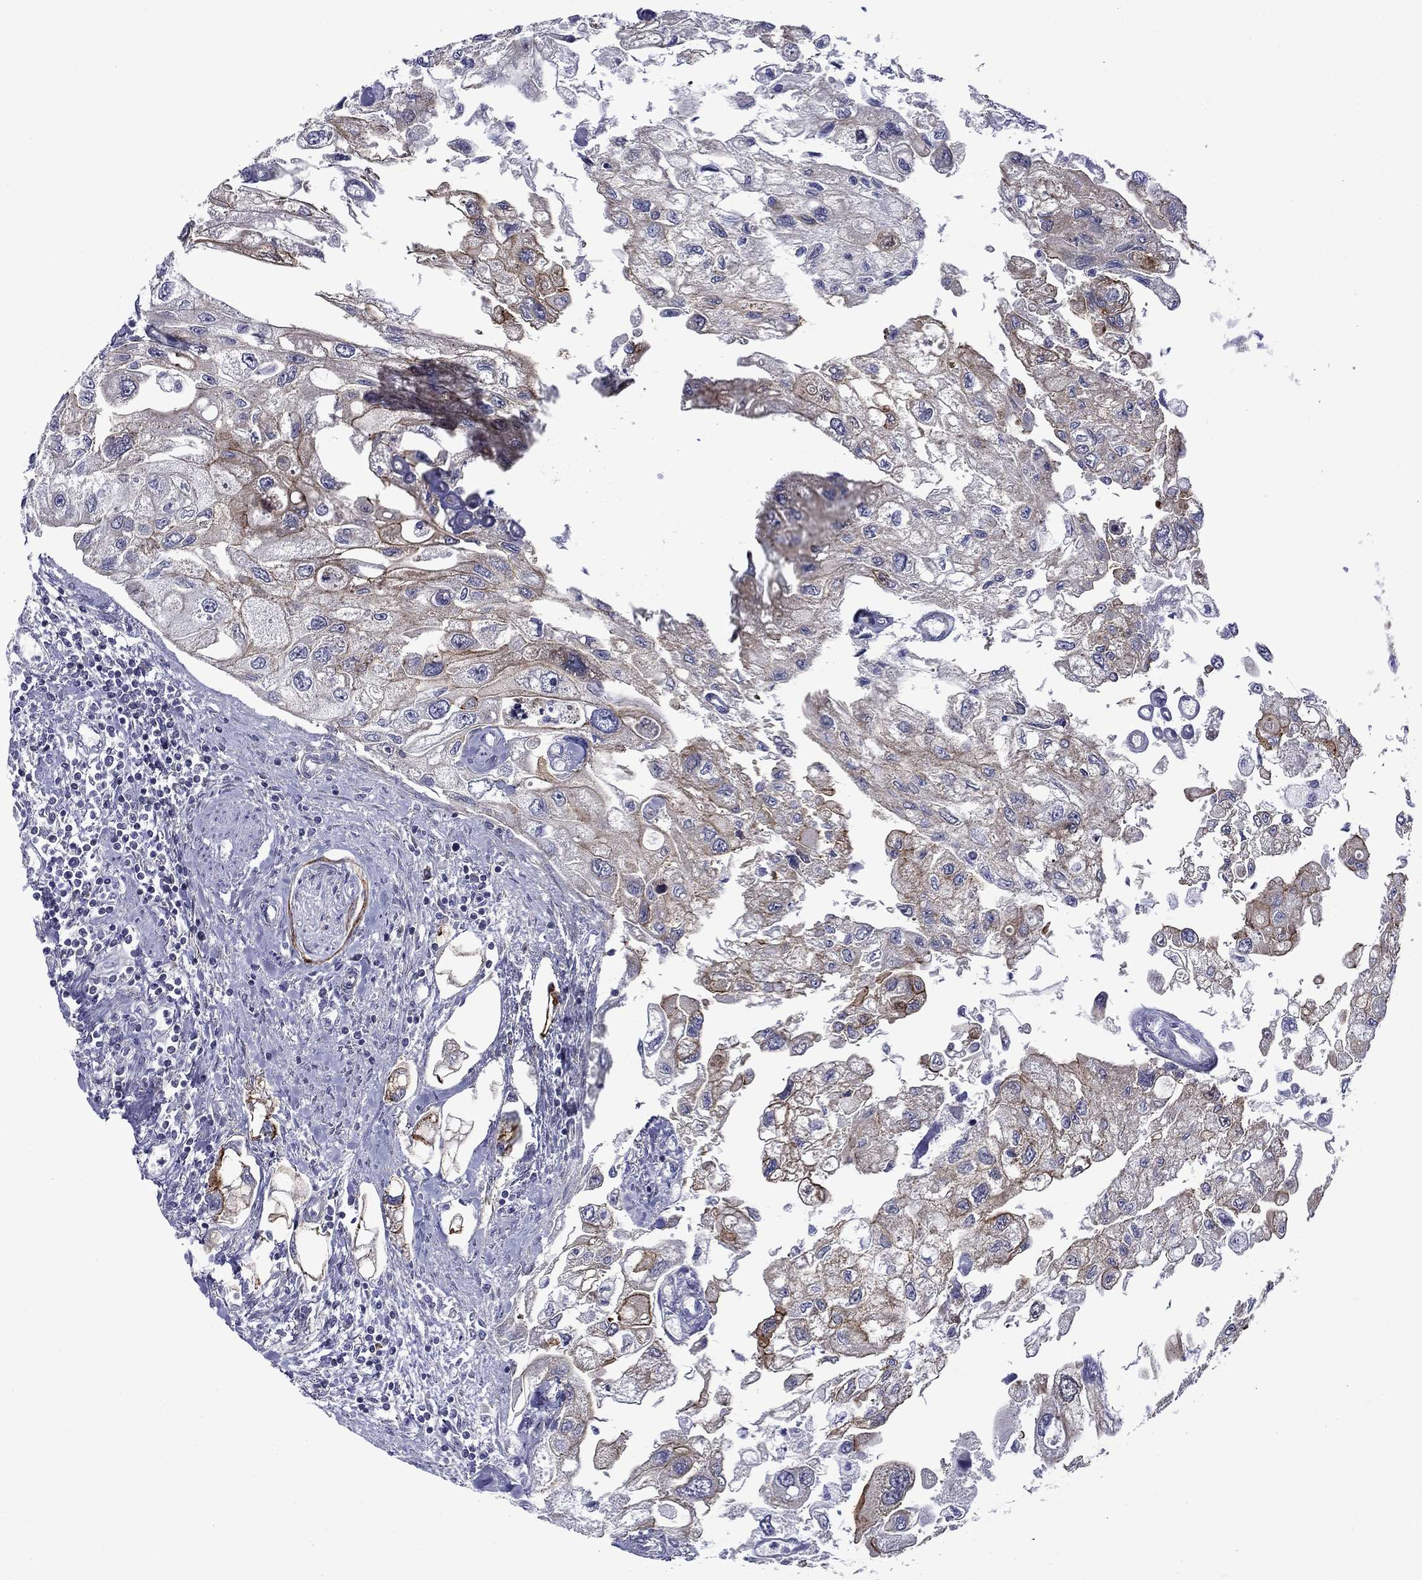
{"staining": {"intensity": "strong", "quantity": "<25%", "location": "cytoplasmic/membranous"}, "tissue": "urothelial cancer", "cell_type": "Tumor cells", "image_type": "cancer", "snomed": [{"axis": "morphology", "description": "Urothelial carcinoma, High grade"}, {"axis": "topography", "description": "Urinary bladder"}], "caption": "This is a histology image of immunohistochemistry staining of urothelial carcinoma (high-grade), which shows strong expression in the cytoplasmic/membranous of tumor cells.", "gene": "LMO7", "patient": {"sex": "male", "age": 59}}